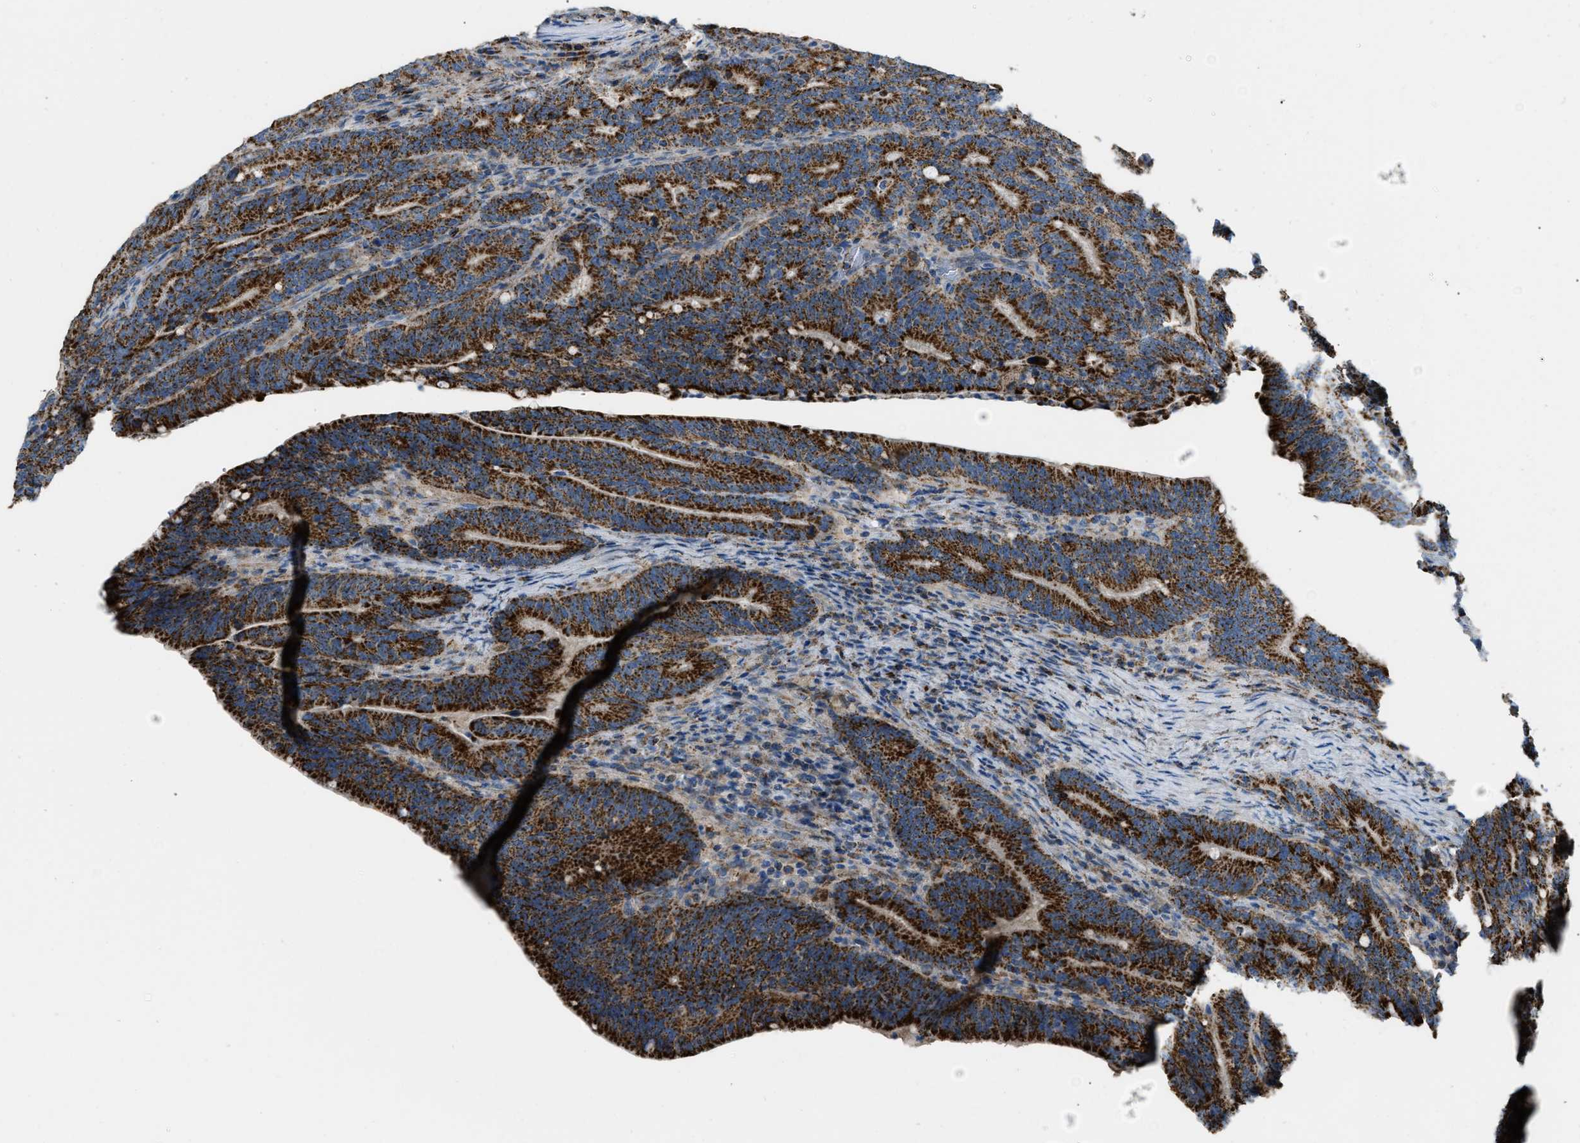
{"staining": {"intensity": "strong", "quantity": ">75%", "location": "cytoplasmic/membranous"}, "tissue": "colorectal cancer", "cell_type": "Tumor cells", "image_type": "cancer", "snomed": [{"axis": "morphology", "description": "Adenocarcinoma, NOS"}, {"axis": "topography", "description": "Colon"}], "caption": "Colorectal cancer stained with a brown dye displays strong cytoplasmic/membranous positive expression in about >75% of tumor cells.", "gene": "ETFB", "patient": {"sex": "female", "age": 66}}